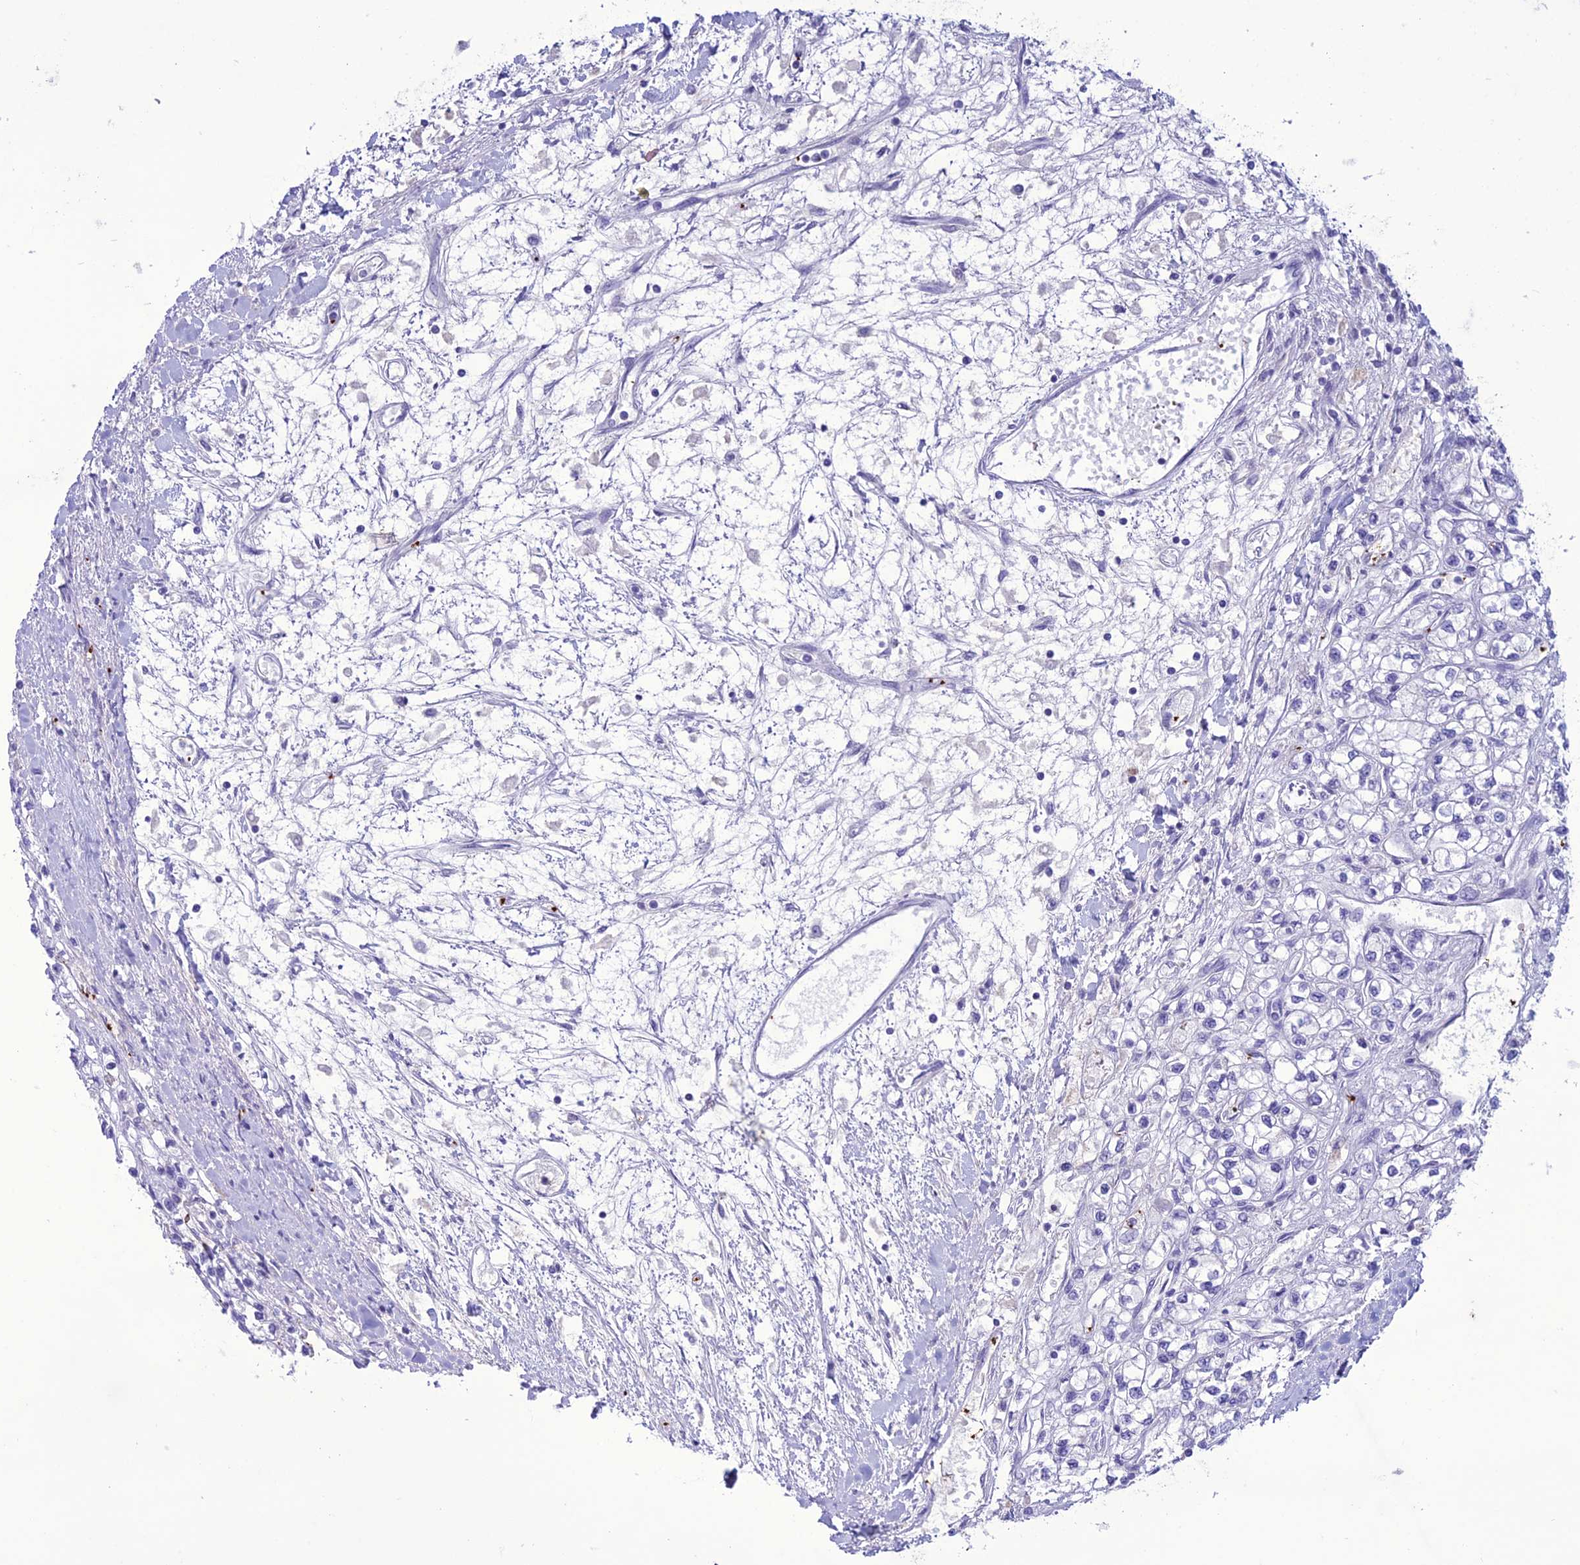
{"staining": {"intensity": "negative", "quantity": "none", "location": "none"}, "tissue": "renal cancer", "cell_type": "Tumor cells", "image_type": "cancer", "snomed": [{"axis": "morphology", "description": "Adenocarcinoma, NOS"}, {"axis": "topography", "description": "Kidney"}], "caption": "Immunohistochemistry micrograph of neoplastic tissue: renal cancer (adenocarcinoma) stained with DAB shows no significant protein staining in tumor cells.", "gene": "C21orf140", "patient": {"sex": "male", "age": 80}}